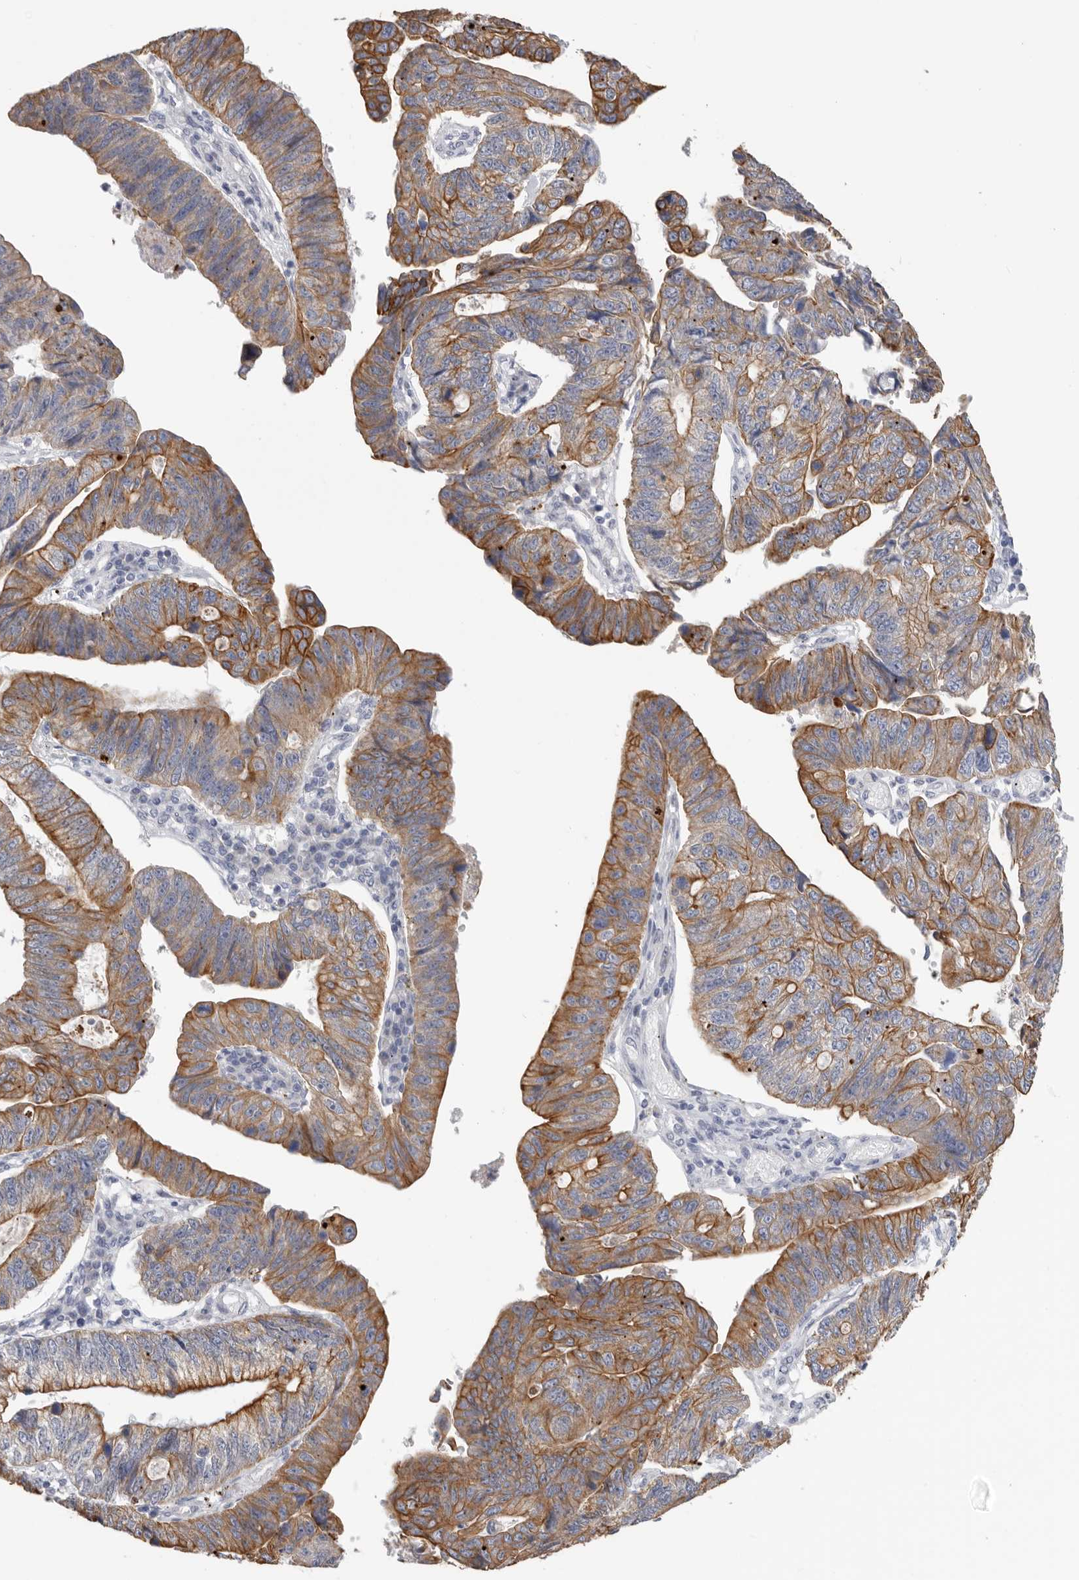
{"staining": {"intensity": "strong", "quantity": "25%-75%", "location": "cytoplasmic/membranous"}, "tissue": "stomach cancer", "cell_type": "Tumor cells", "image_type": "cancer", "snomed": [{"axis": "morphology", "description": "Adenocarcinoma, NOS"}, {"axis": "topography", "description": "Stomach"}], "caption": "Human stomach adenocarcinoma stained with a brown dye displays strong cytoplasmic/membranous positive positivity in about 25%-75% of tumor cells.", "gene": "MTFR1L", "patient": {"sex": "male", "age": 59}}